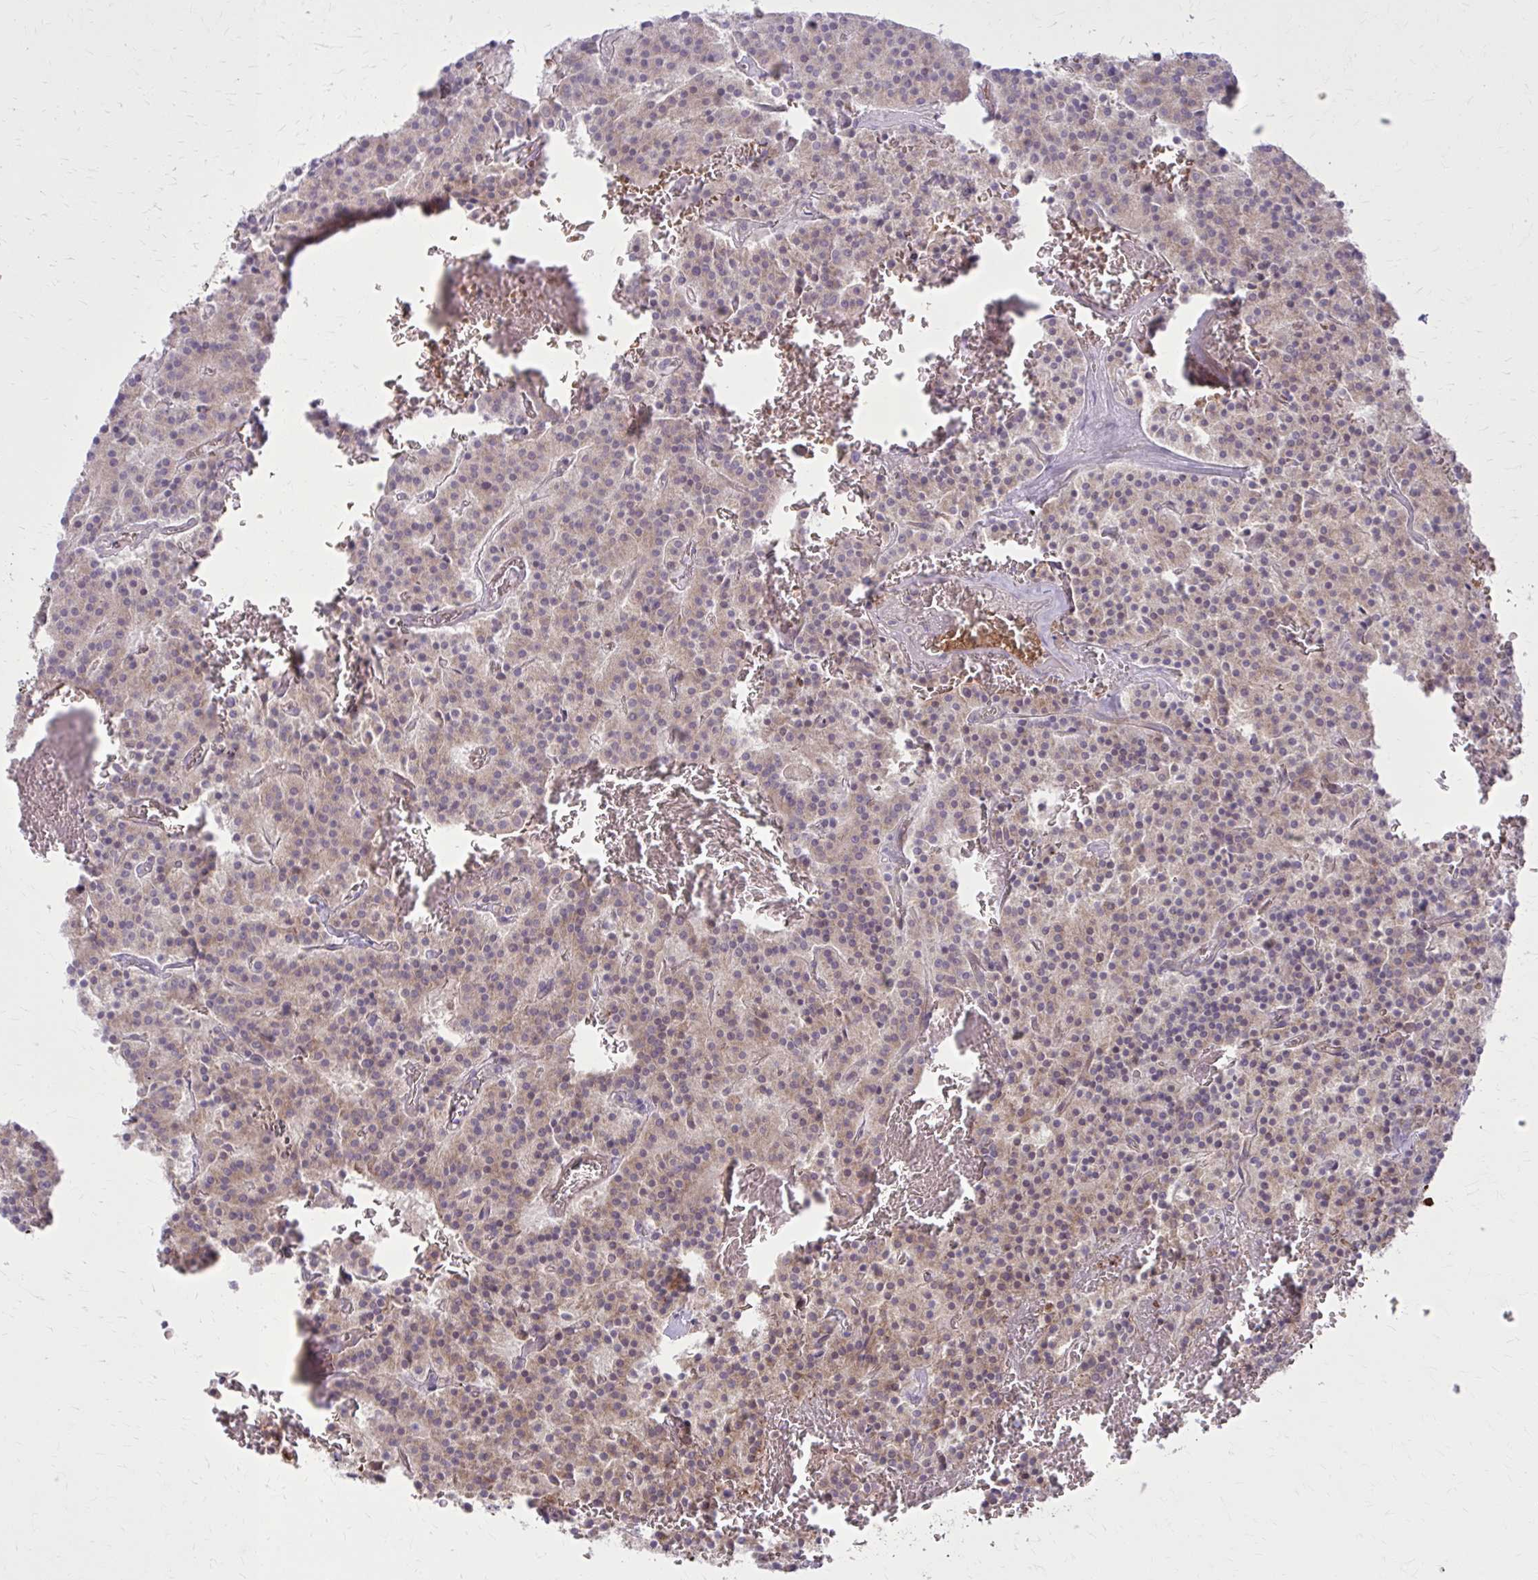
{"staining": {"intensity": "weak", "quantity": ">75%", "location": "cytoplasmic/membranous"}, "tissue": "carcinoid", "cell_type": "Tumor cells", "image_type": "cancer", "snomed": [{"axis": "morphology", "description": "Carcinoid, malignant, NOS"}, {"axis": "topography", "description": "Lung"}], "caption": "The histopathology image displays immunohistochemical staining of carcinoid. There is weak cytoplasmic/membranous staining is appreciated in approximately >75% of tumor cells.", "gene": "SNF8", "patient": {"sex": "male", "age": 70}}